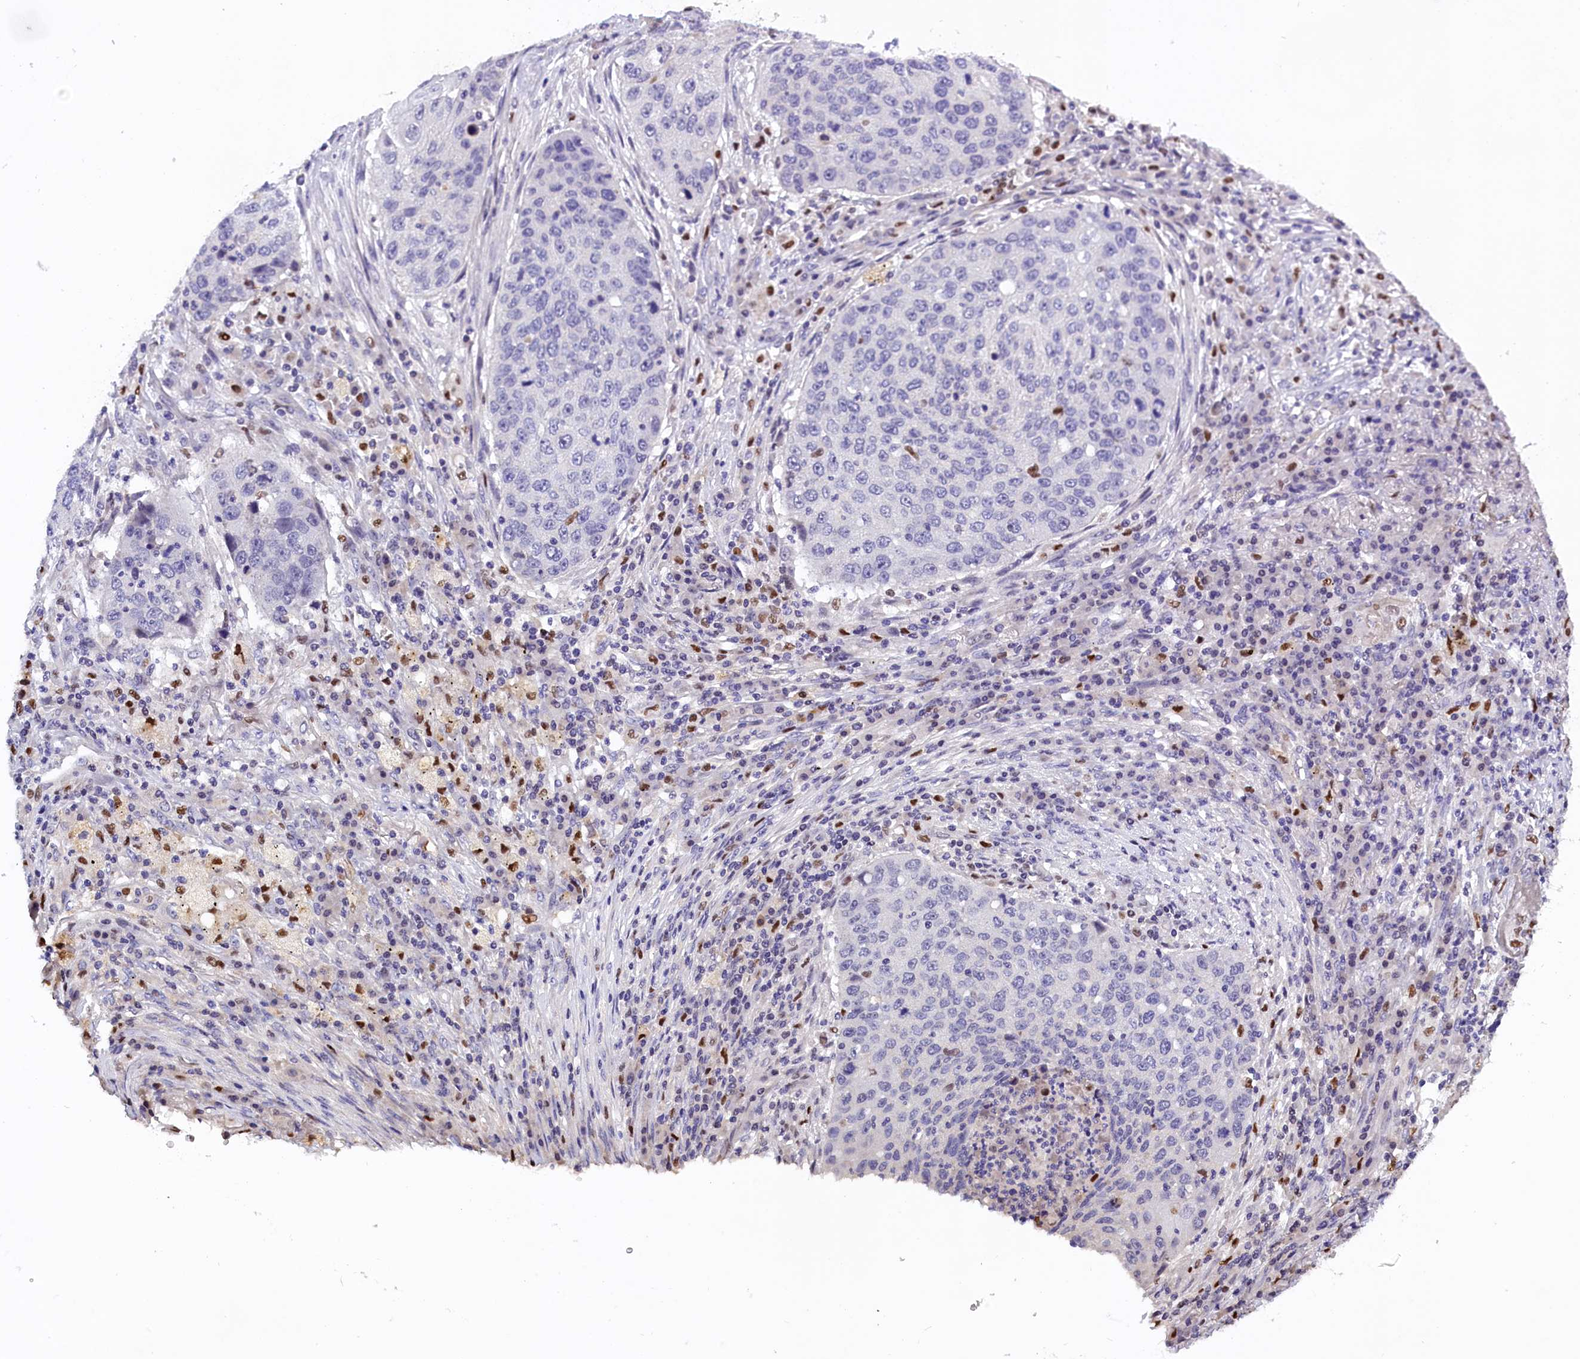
{"staining": {"intensity": "negative", "quantity": "none", "location": "none"}, "tissue": "lung cancer", "cell_type": "Tumor cells", "image_type": "cancer", "snomed": [{"axis": "morphology", "description": "Squamous cell carcinoma, NOS"}, {"axis": "topography", "description": "Lung"}], "caption": "A histopathology image of human lung cancer (squamous cell carcinoma) is negative for staining in tumor cells.", "gene": "BTBD9", "patient": {"sex": "female", "age": 63}}